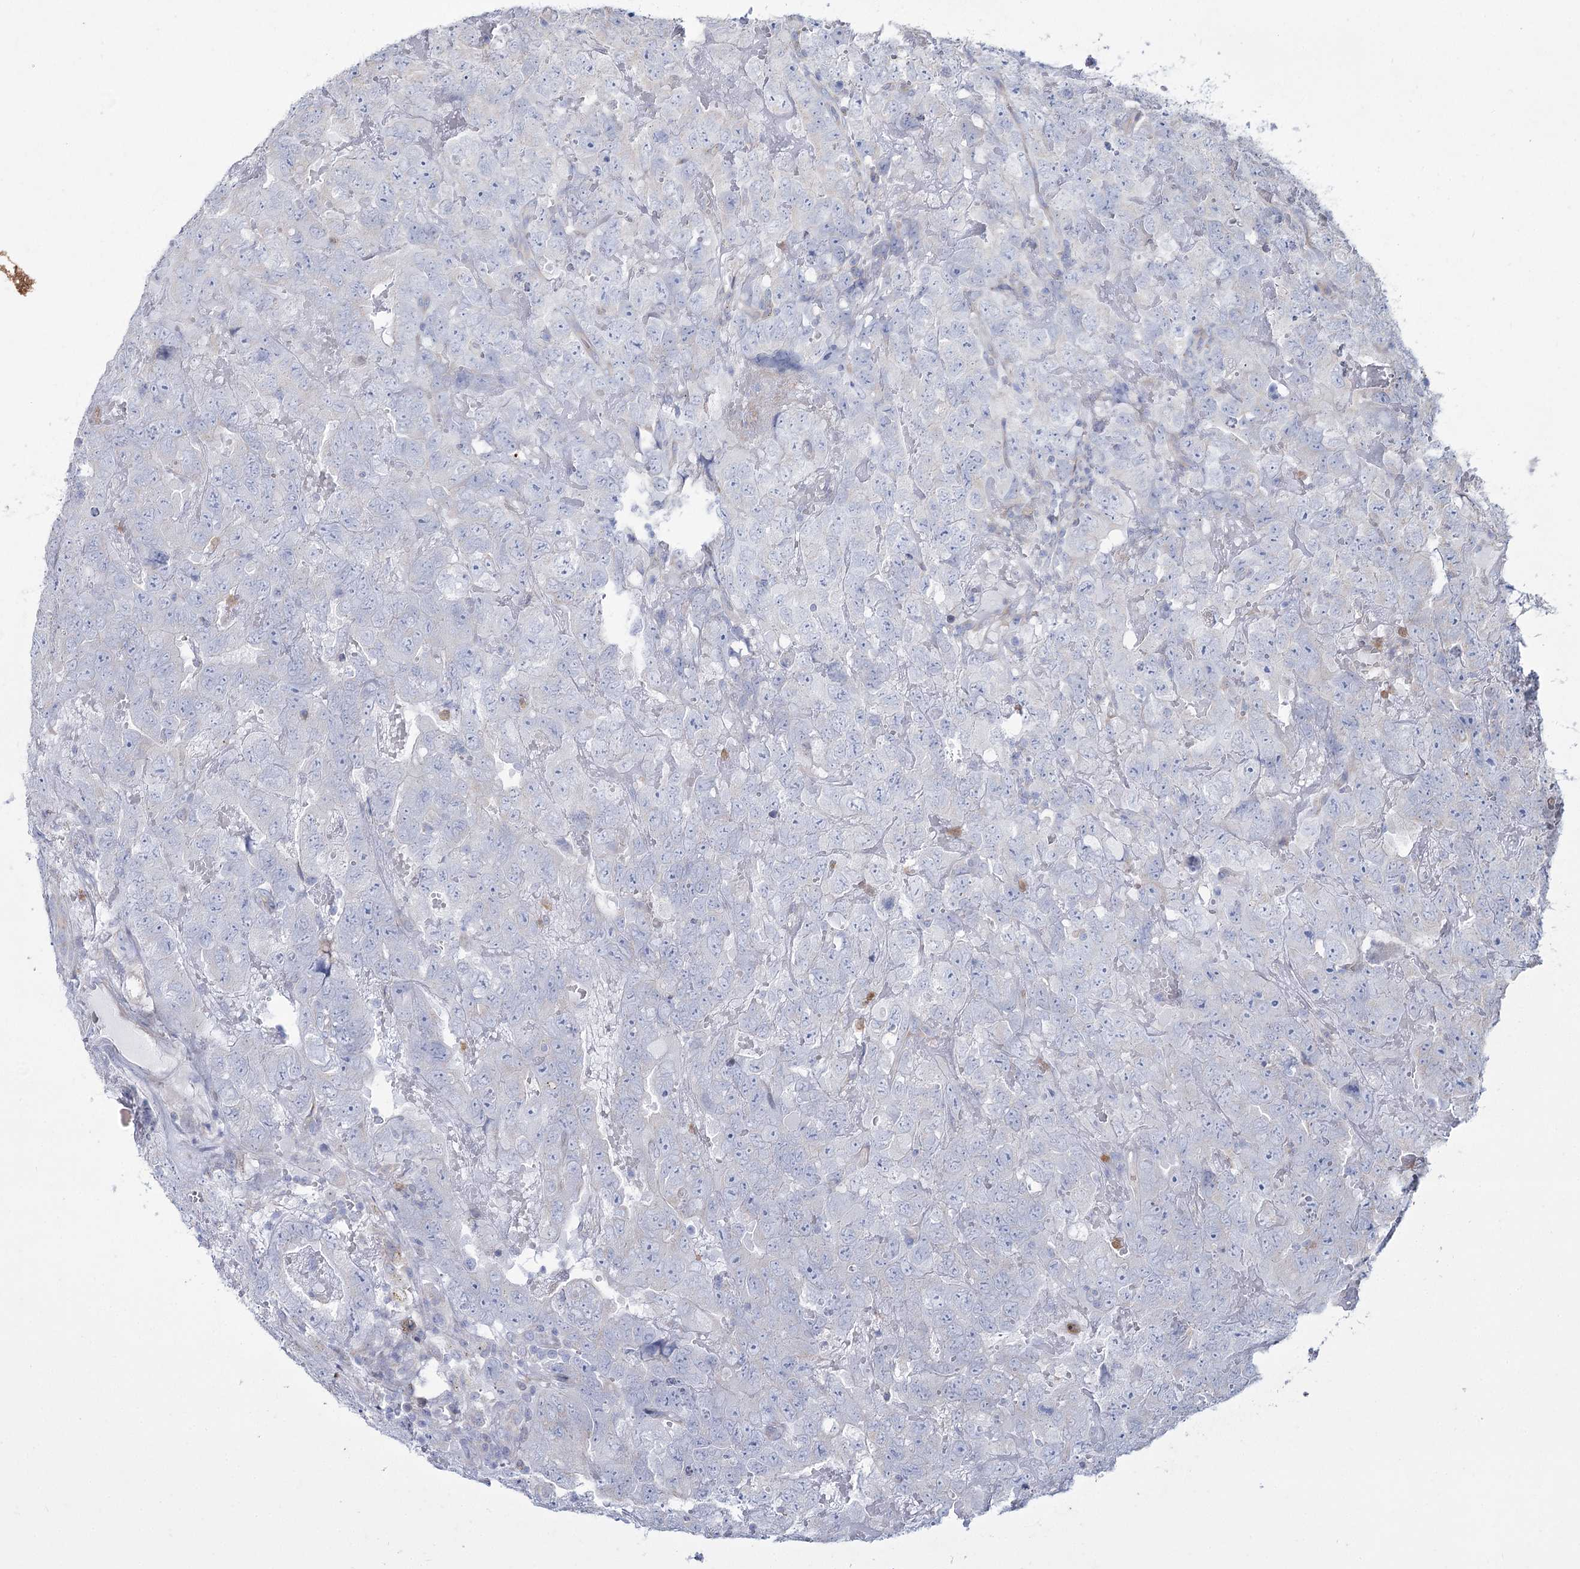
{"staining": {"intensity": "negative", "quantity": "none", "location": "none"}, "tissue": "testis cancer", "cell_type": "Tumor cells", "image_type": "cancer", "snomed": [{"axis": "morphology", "description": "Carcinoma, Embryonal, NOS"}, {"axis": "topography", "description": "Testis"}], "caption": "The image shows no significant positivity in tumor cells of testis cancer. The staining was performed using DAB (3,3'-diaminobenzidine) to visualize the protein expression in brown, while the nuclei were stained in blue with hematoxylin (Magnification: 20x).", "gene": "NIPAL4", "patient": {"sex": "male", "age": 45}}